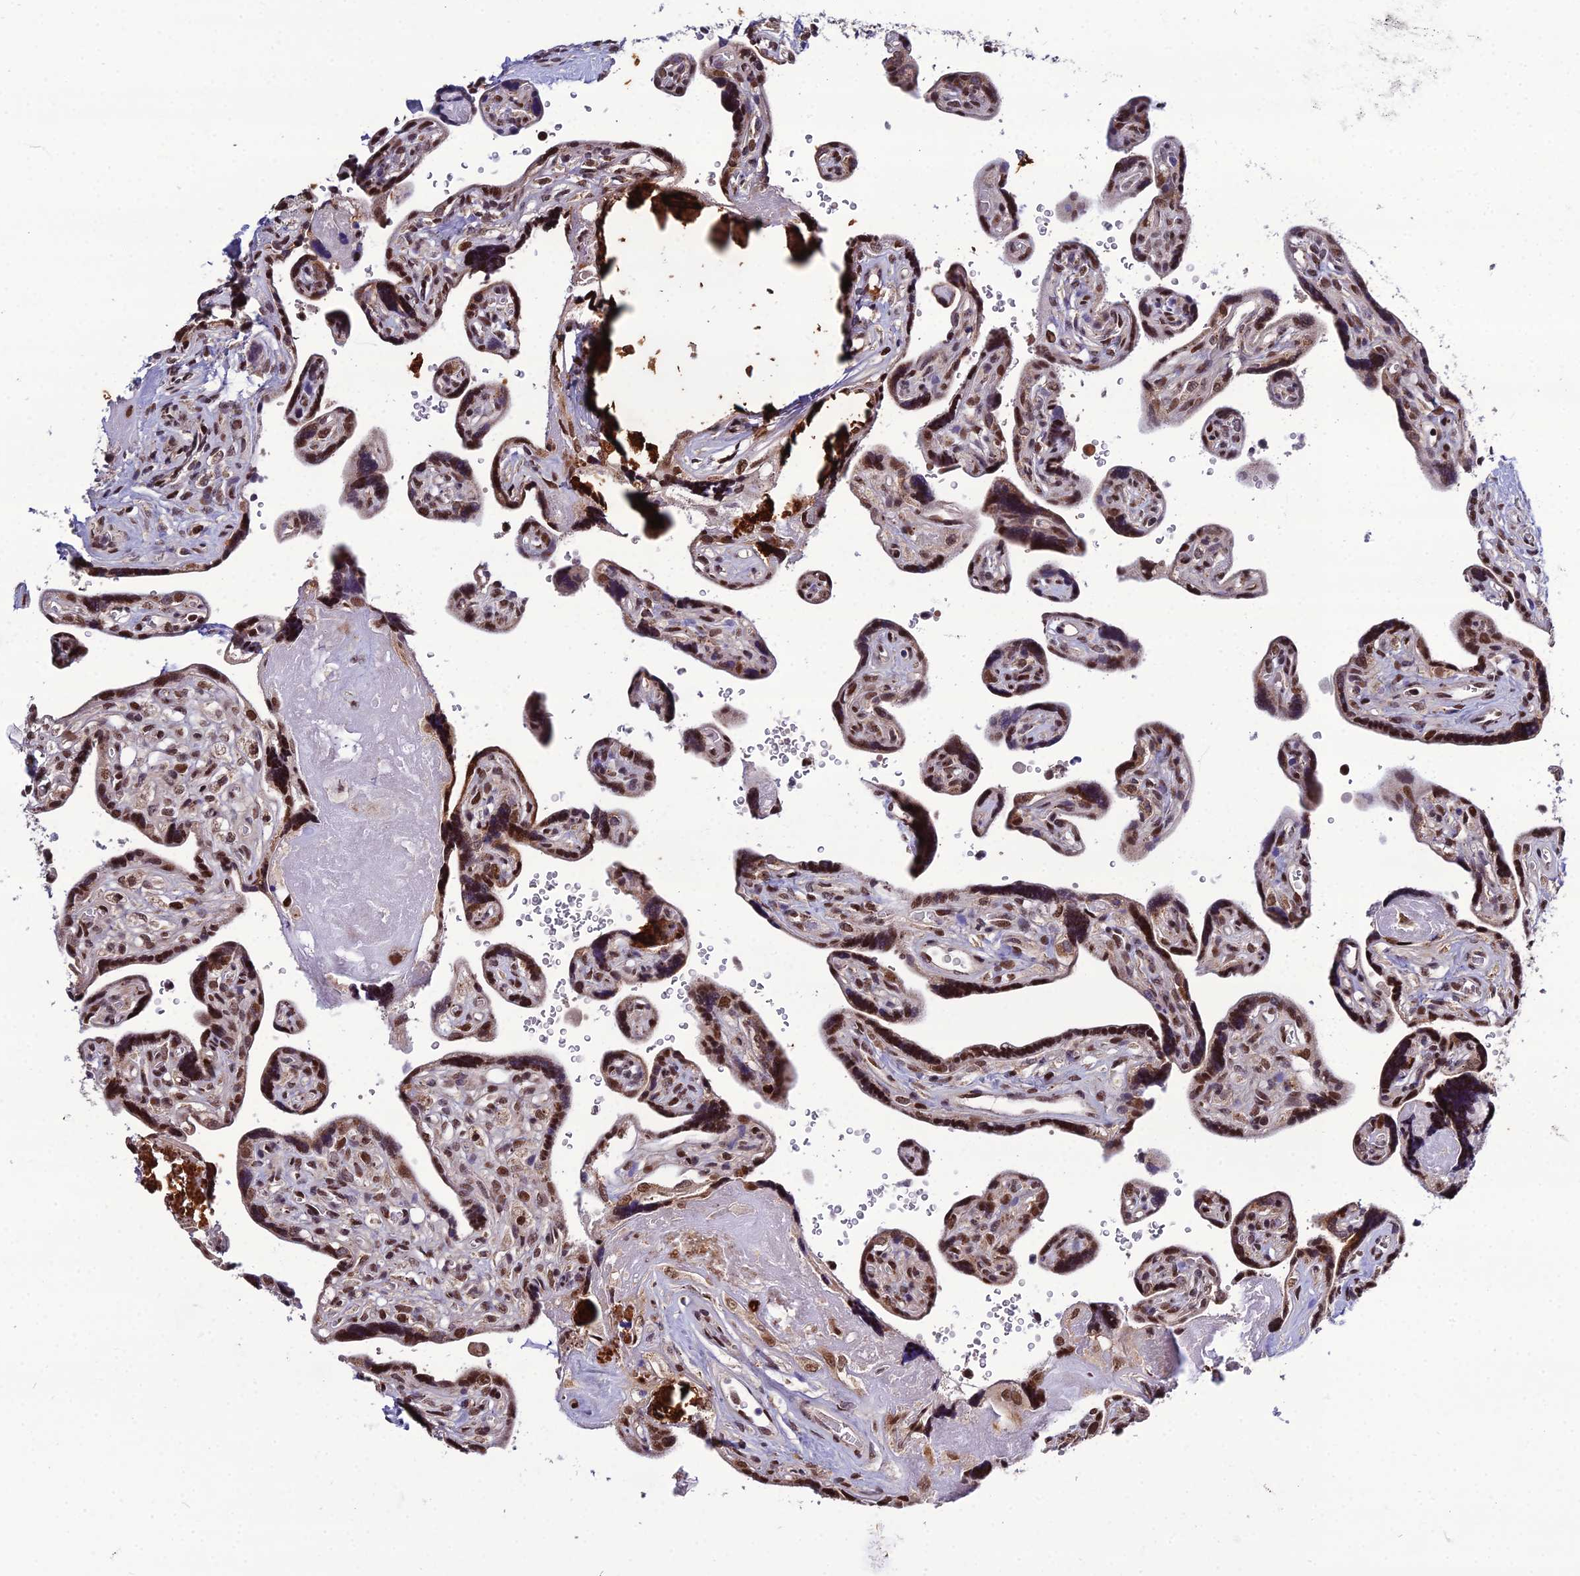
{"staining": {"intensity": "strong", "quantity": "<25%", "location": "nuclear"}, "tissue": "placenta", "cell_type": "Decidual cells", "image_type": "normal", "snomed": [{"axis": "morphology", "description": "Normal tissue, NOS"}, {"axis": "topography", "description": "Placenta"}], "caption": "Immunohistochemistry photomicrograph of unremarkable human placenta stained for a protein (brown), which displays medium levels of strong nuclear staining in about <25% of decidual cells.", "gene": "ARL2", "patient": {"sex": "female", "age": 39}}